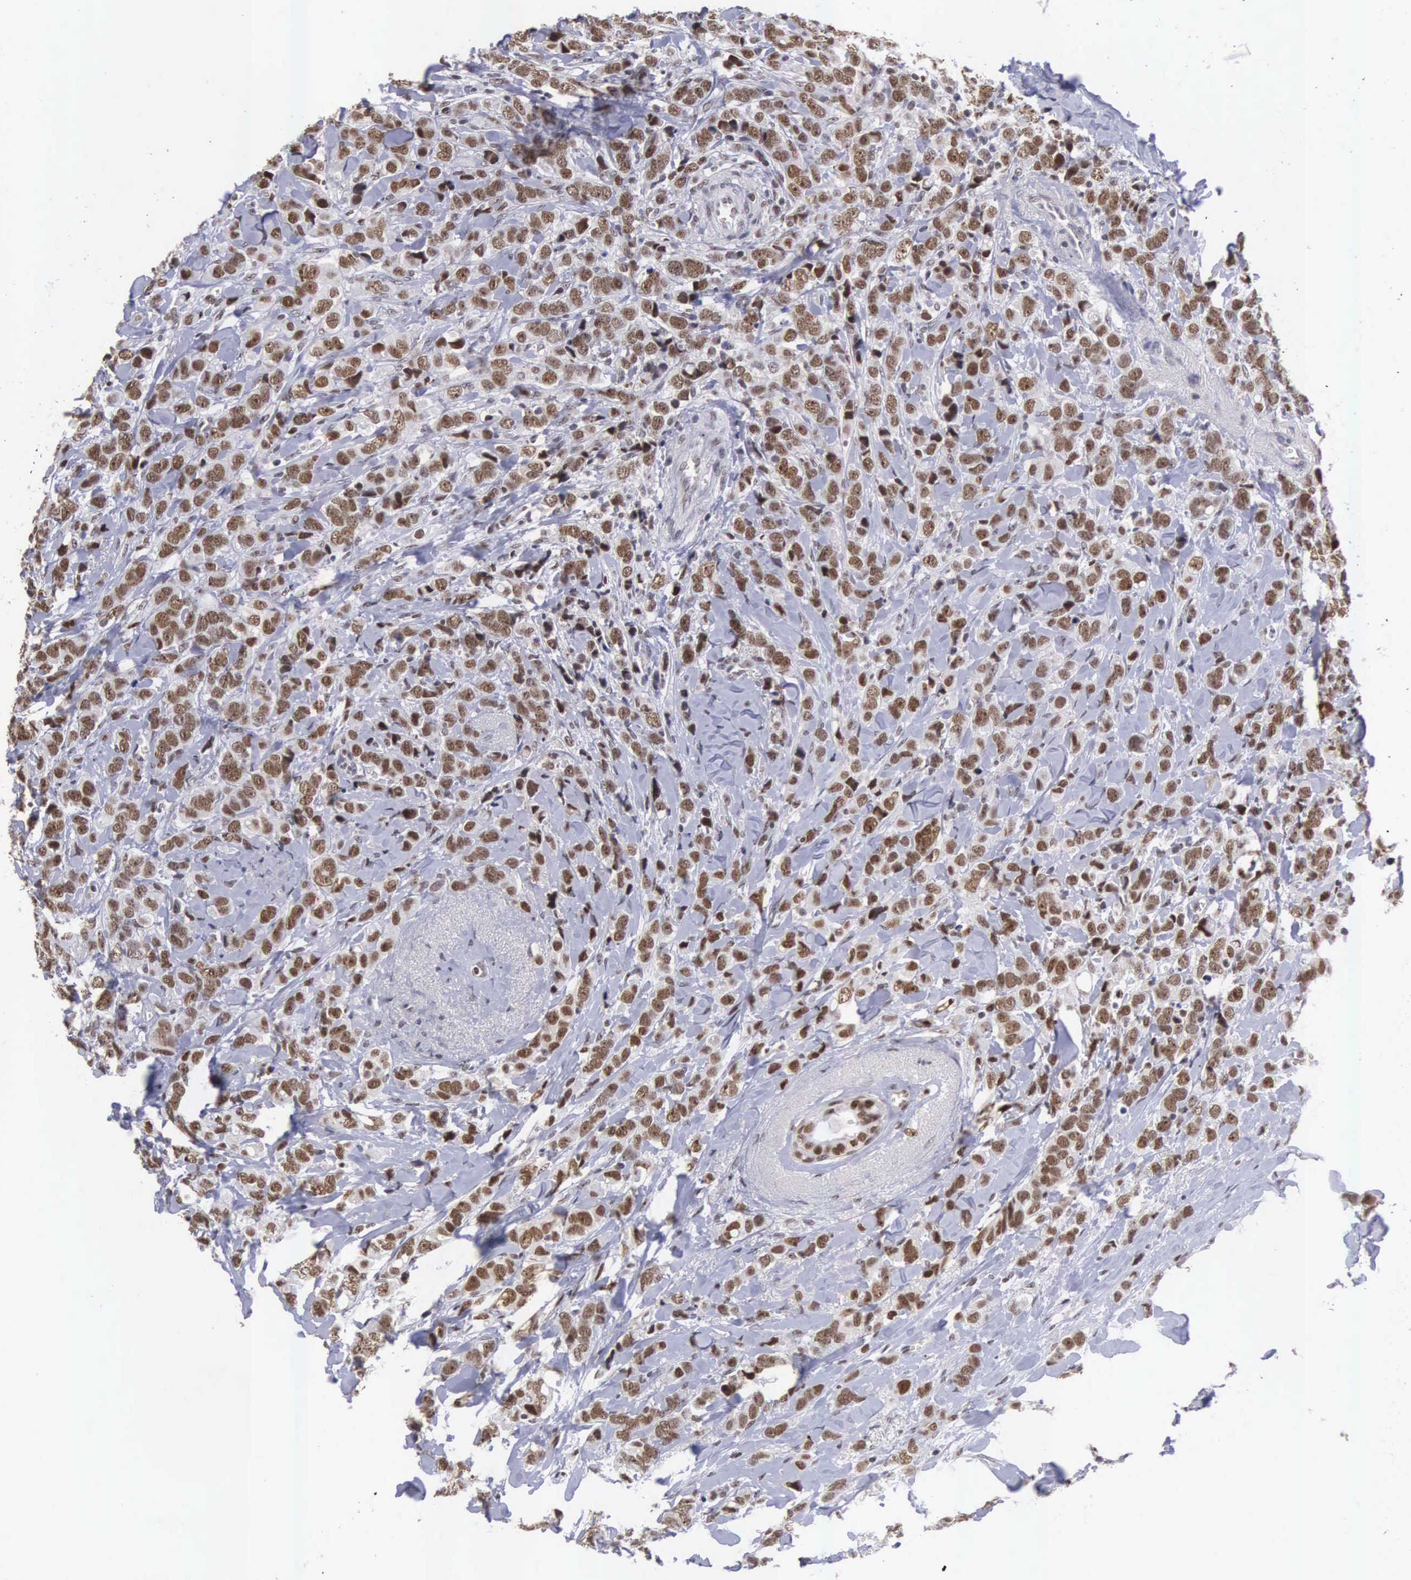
{"staining": {"intensity": "moderate", "quantity": ">75%", "location": "nuclear"}, "tissue": "breast cancer", "cell_type": "Tumor cells", "image_type": "cancer", "snomed": [{"axis": "morphology", "description": "Lobular carcinoma"}, {"axis": "topography", "description": "Breast"}], "caption": "There is medium levels of moderate nuclear positivity in tumor cells of breast cancer, as demonstrated by immunohistochemical staining (brown color).", "gene": "ZNF275", "patient": {"sex": "female", "age": 57}}